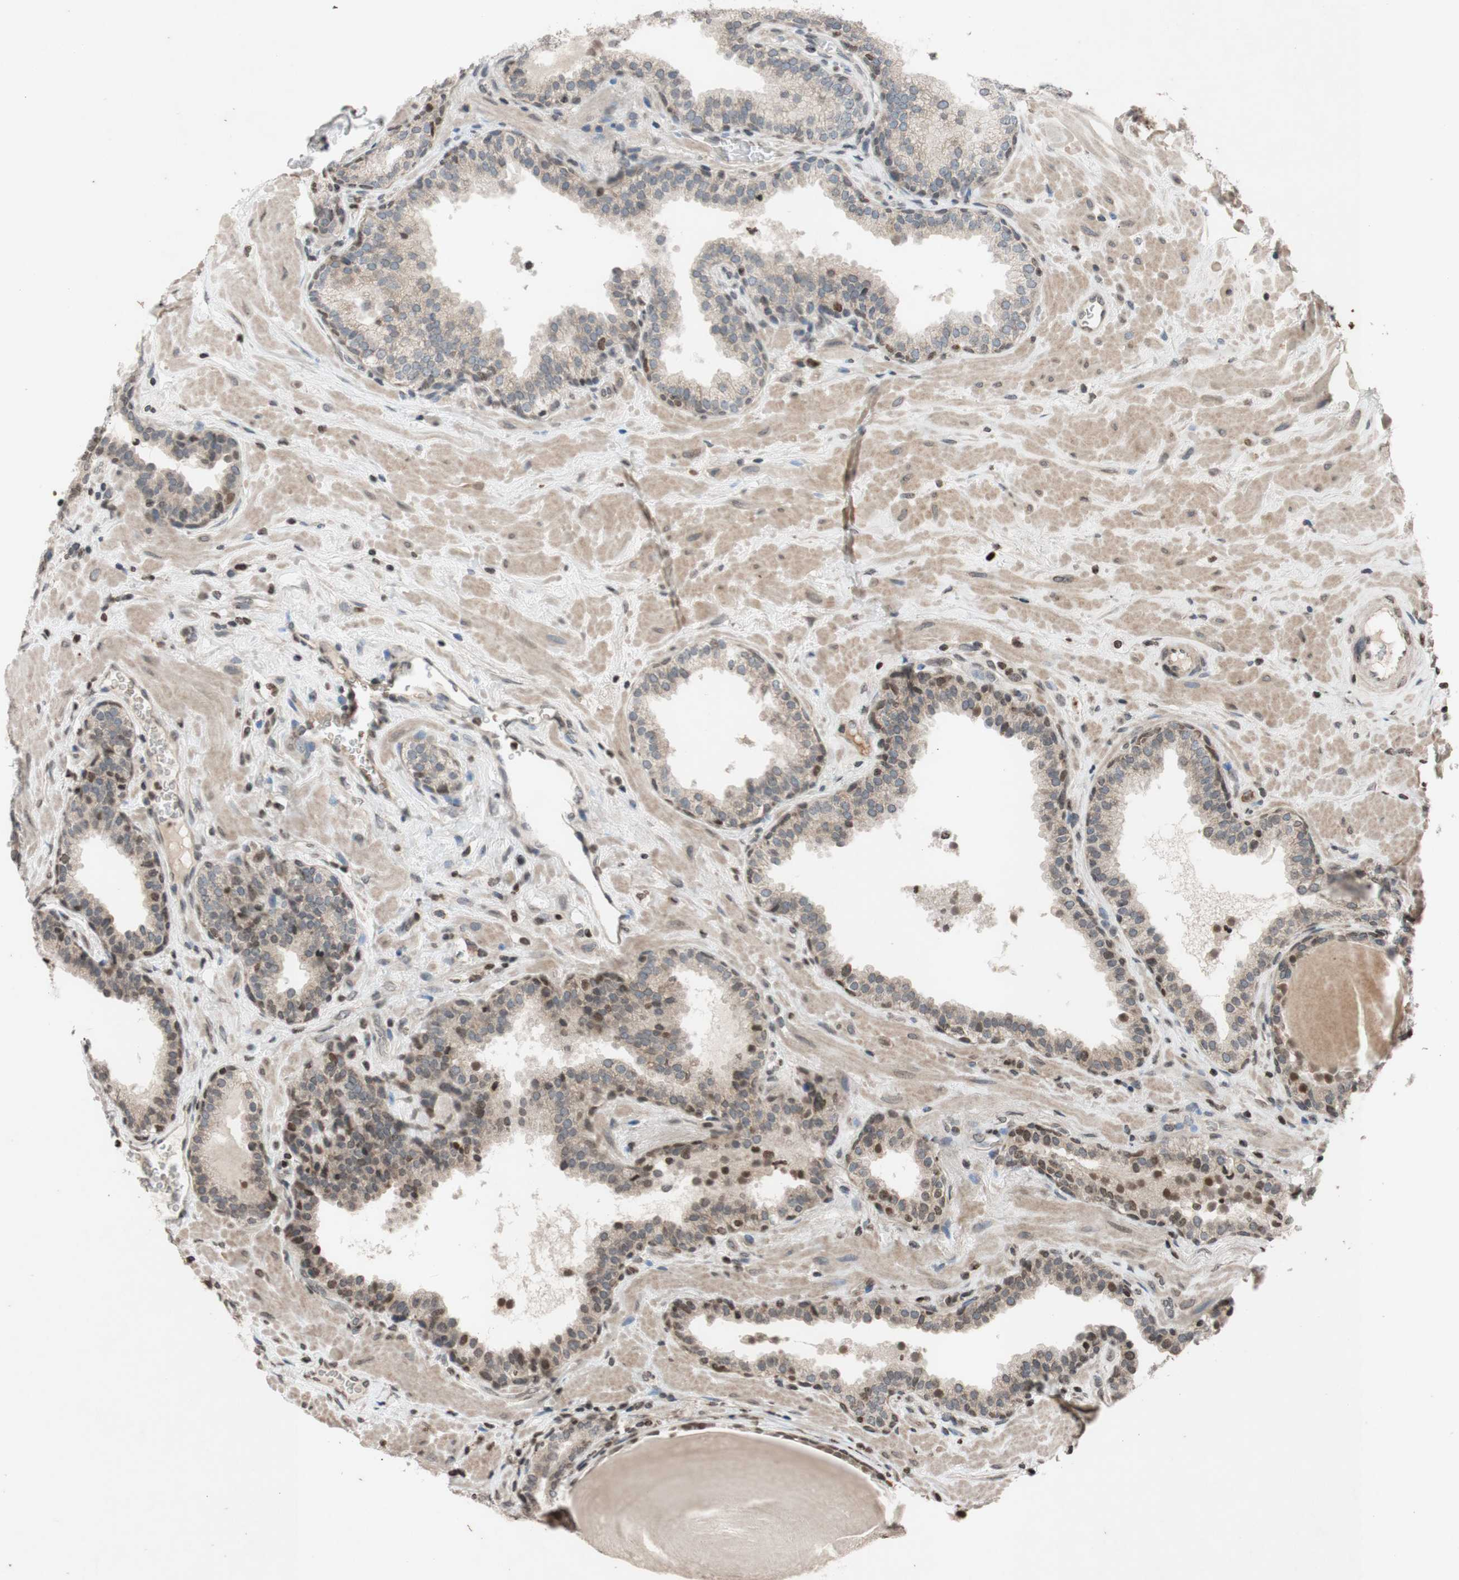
{"staining": {"intensity": "moderate", "quantity": "<25%", "location": "nuclear"}, "tissue": "prostate", "cell_type": "Glandular cells", "image_type": "normal", "snomed": [{"axis": "morphology", "description": "Normal tissue, NOS"}, {"axis": "topography", "description": "Prostate"}], "caption": "A photomicrograph of human prostate stained for a protein reveals moderate nuclear brown staining in glandular cells. The staining was performed using DAB (3,3'-diaminobenzidine), with brown indicating positive protein expression. Nuclei are stained blue with hematoxylin.", "gene": "MCM6", "patient": {"sex": "male", "age": 51}}